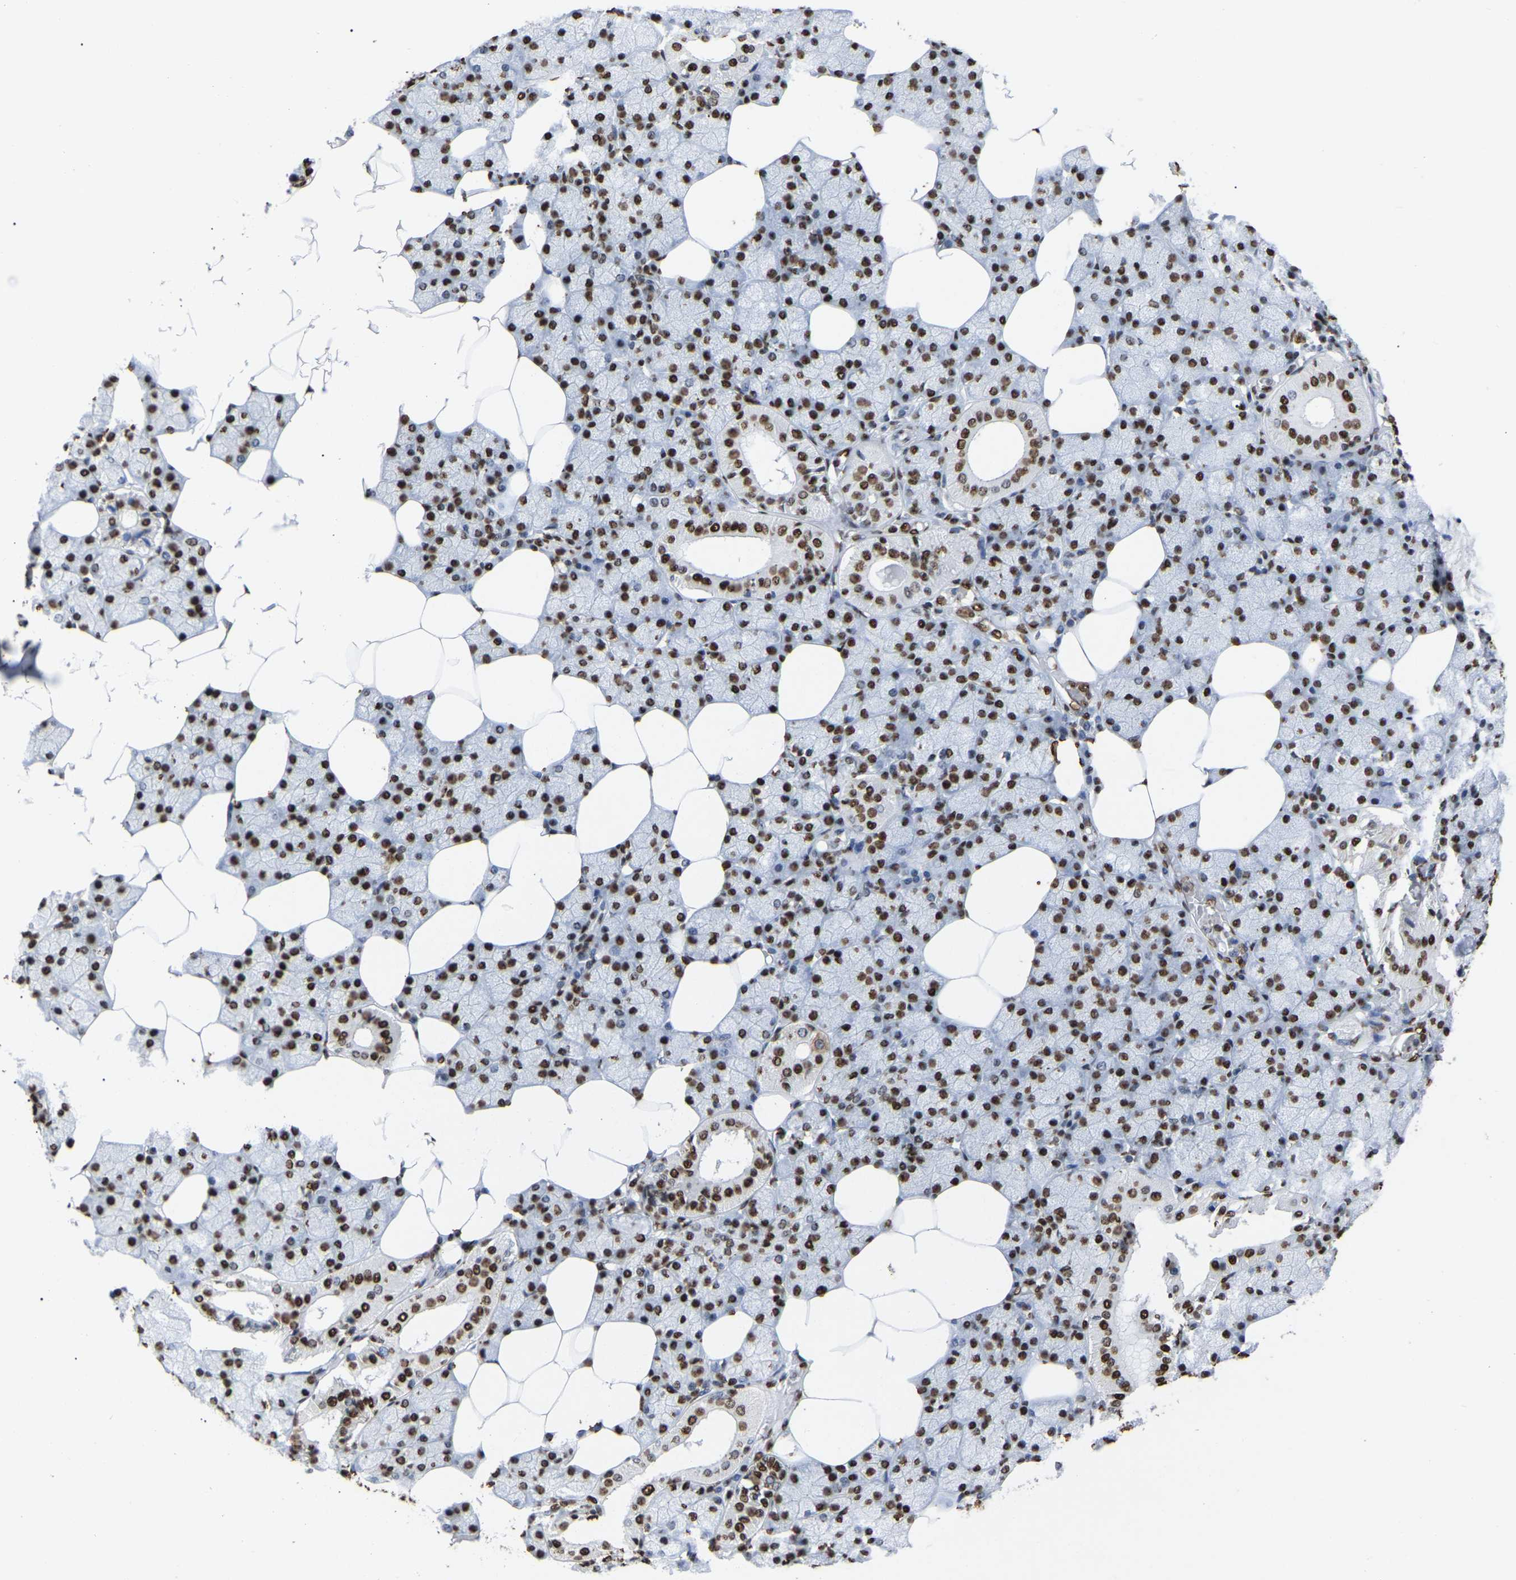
{"staining": {"intensity": "strong", "quantity": ">75%", "location": "nuclear"}, "tissue": "salivary gland", "cell_type": "Glandular cells", "image_type": "normal", "snomed": [{"axis": "morphology", "description": "Normal tissue, NOS"}, {"axis": "topography", "description": "Salivary gland"}], "caption": "Unremarkable salivary gland demonstrates strong nuclear positivity in about >75% of glandular cells (DAB IHC, brown staining for protein, blue staining for nuclei)..", "gene": "RBL2", "patient": {"sex": "male", "age": 62}}